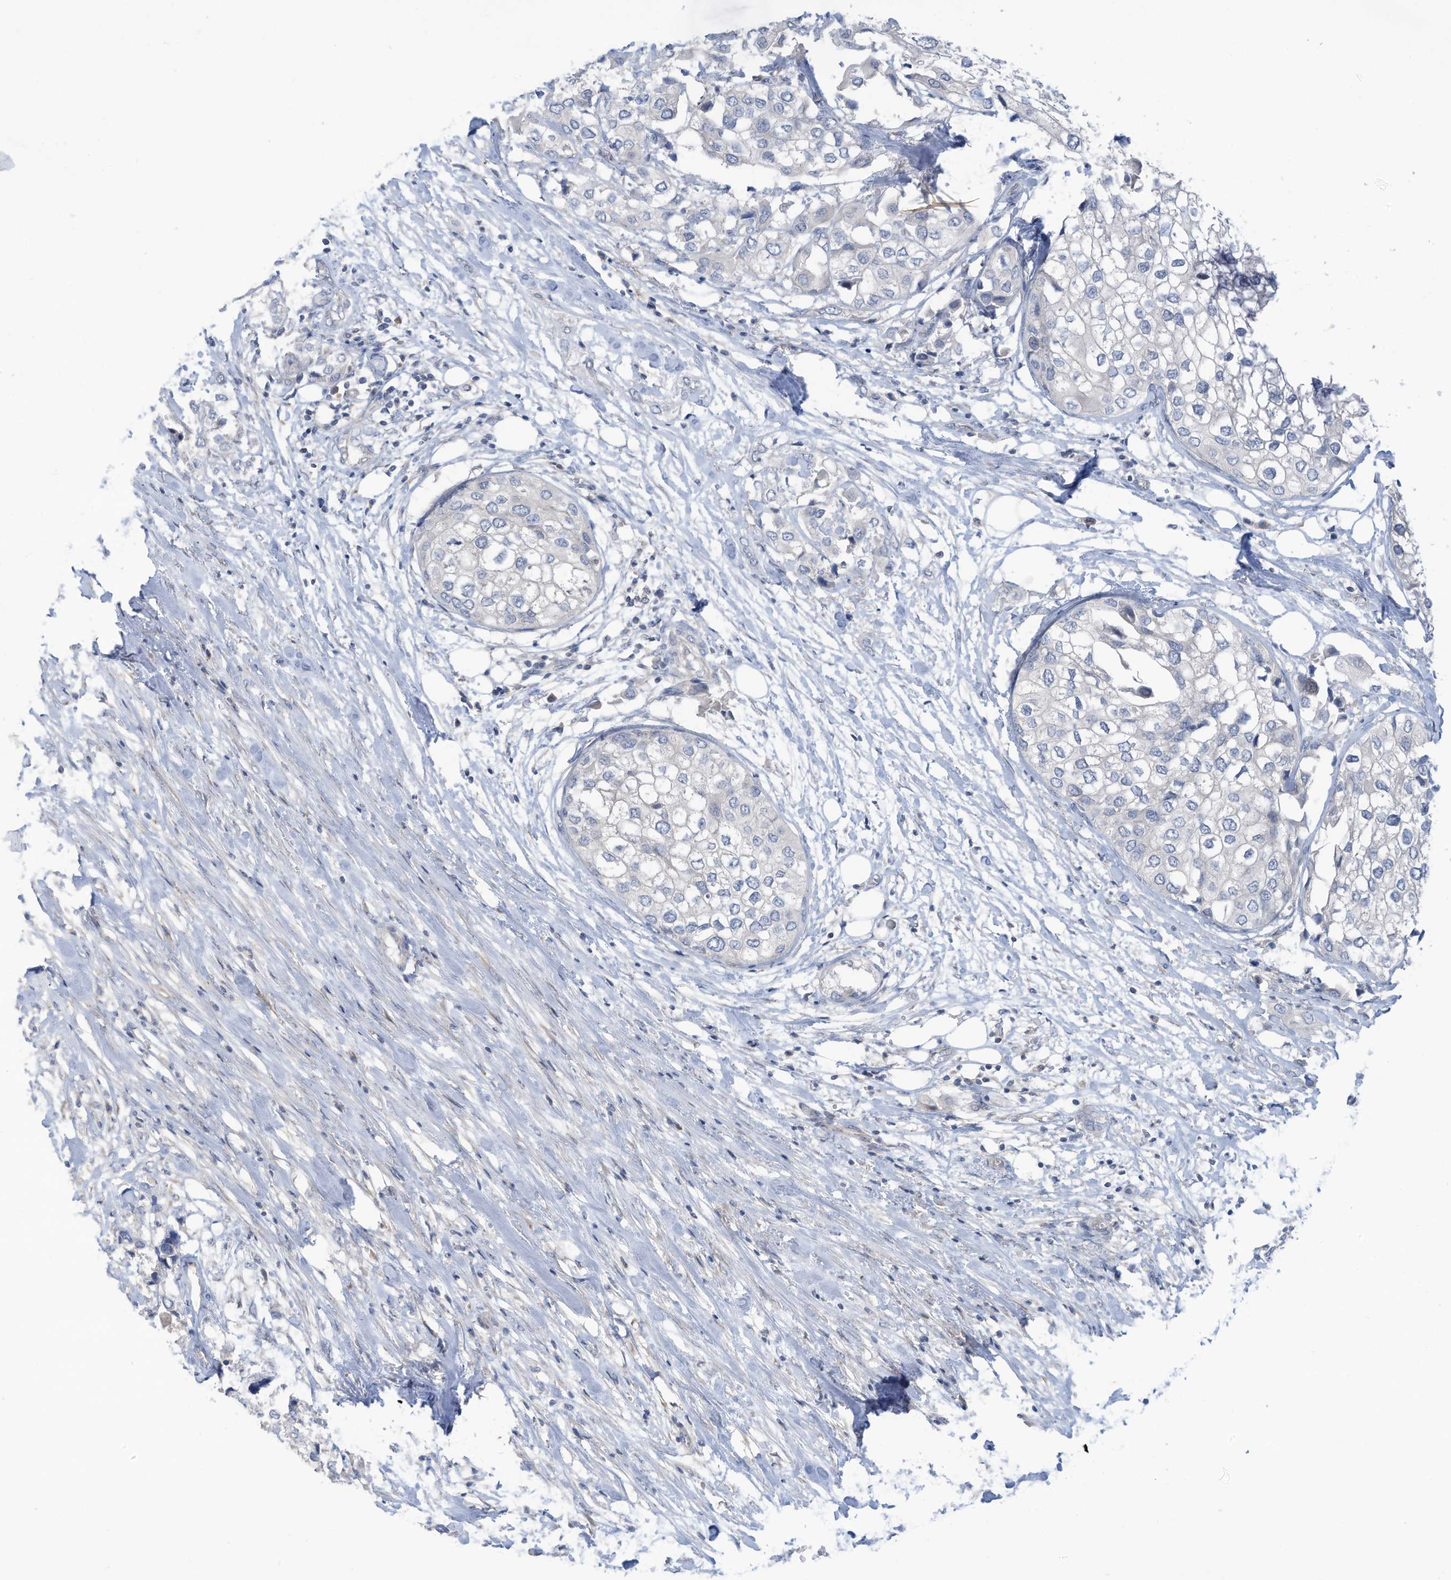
{"staining": {"intensity": "negative", "quantity": "none", "location": "none"}, "tissue": "urothelial cancer", "cell_type": "Tumor cells", "image_type": "cancer", "snomed": [{"axis": "morphology", "description": "Urothelial carcinoma, High grade"}, {"axis": "topography", "description": "Urinary bladder"}], "caption": "Immunohistochemistry image of neoplastic tissue: urothelial carcinoma (high-grade) stained with DAB exhibits no significant protein expression in tumor cells.", "gene": "SCGB1D2", "patient": {"sex": "male", "age": 64}}